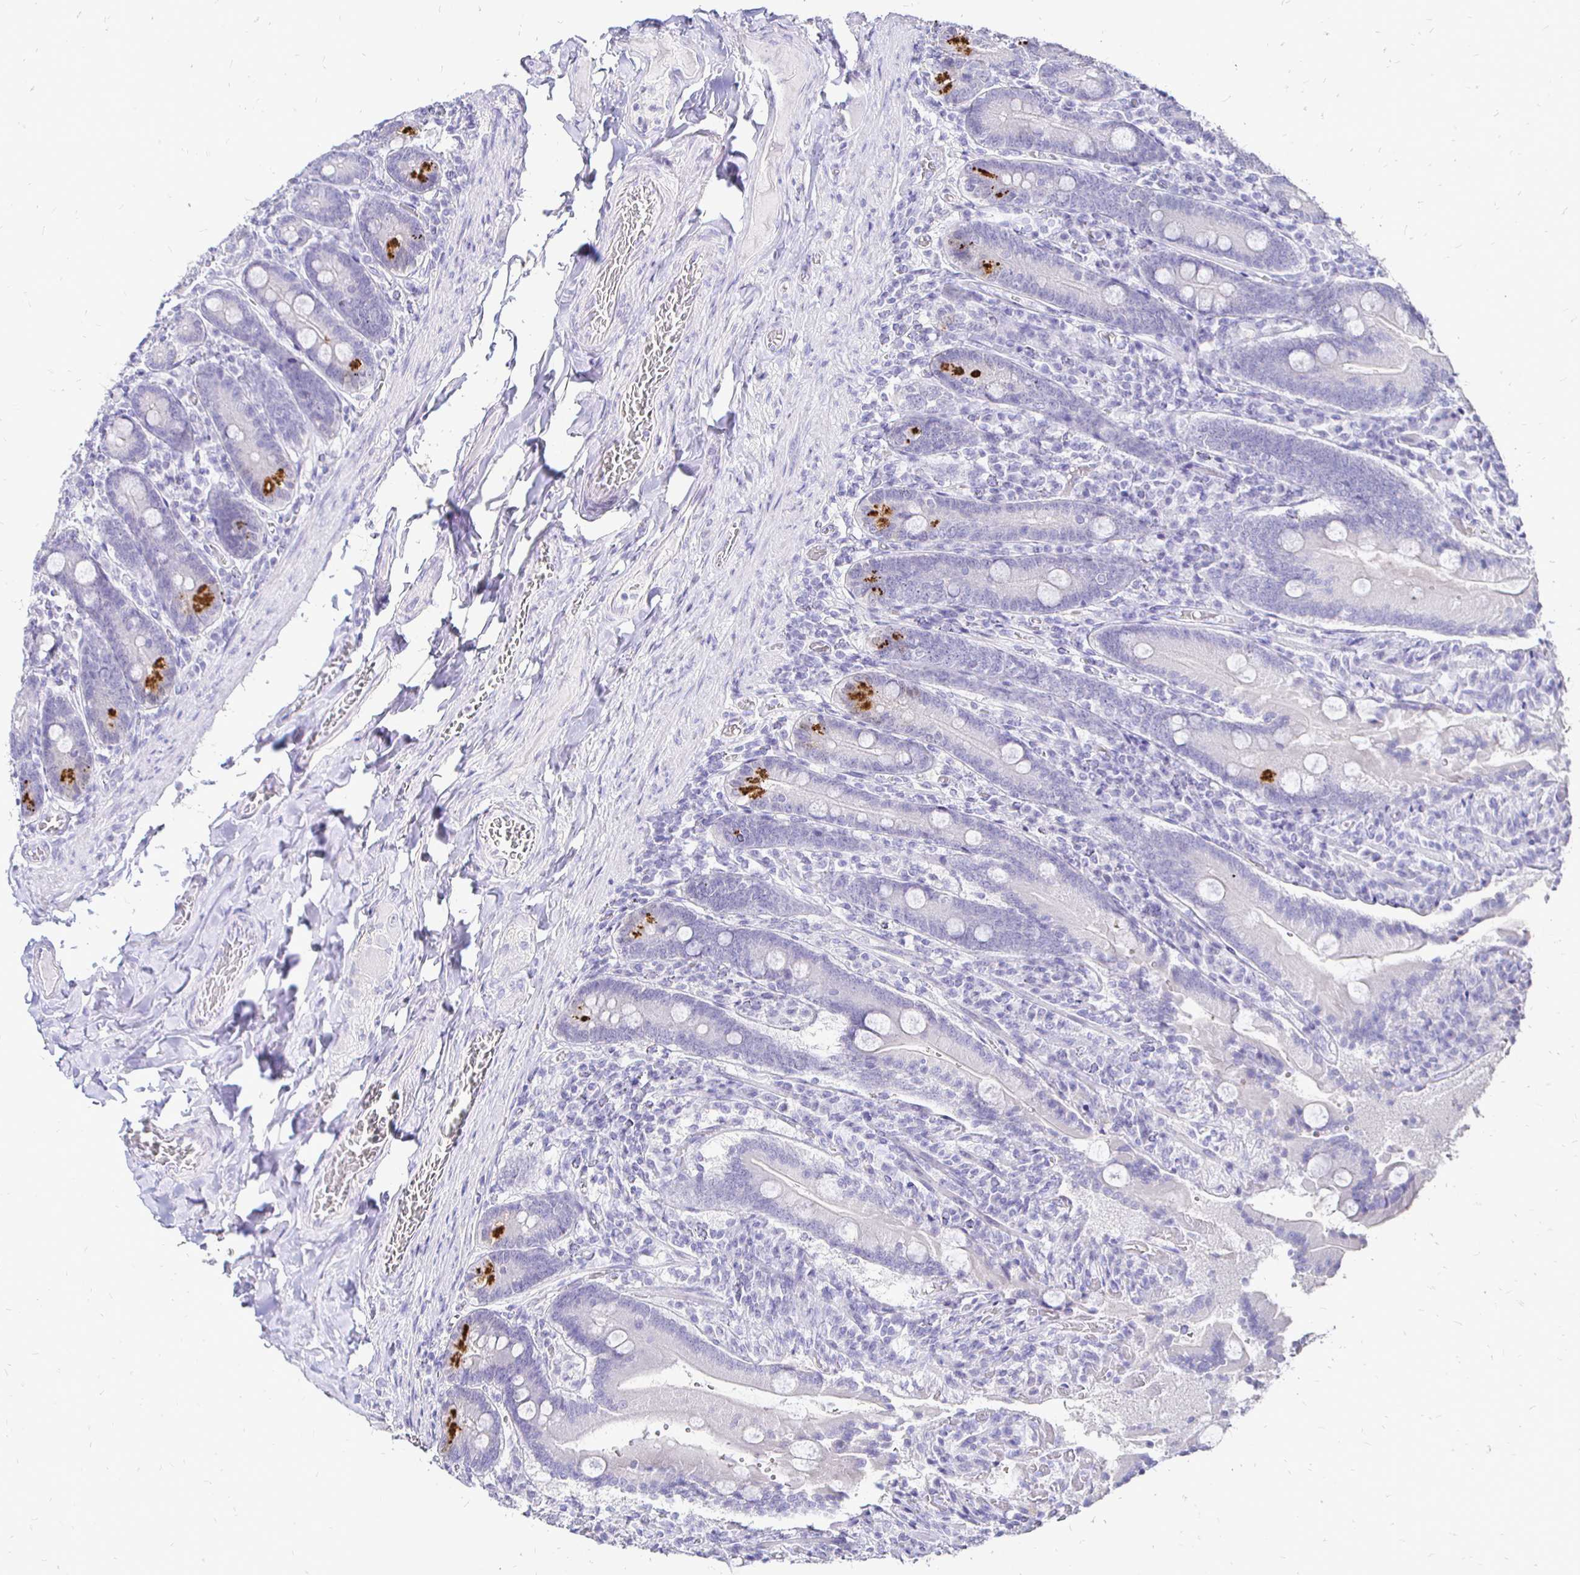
{"staining": {"intensity": "moderate", "quantity": "<25%", "location": "cytoplasmic/membranous"}, "tissue": "duodenum", "cell_type": "Glandular cells", "image_type": "normal", "snomed": [{"axis": "morphology", "description": "Normal tissue, NOS"}, {"axis": "topography", "description": "Duodenum"}], "caption": "Immunohistochemistry of benign human duodenum demonstrates low levels of moderate cytoplasmic/membranous positivity in about <25% of glandular cells.", "gene": "IRGC", "patient": {"sex": "female", "age": 62}}